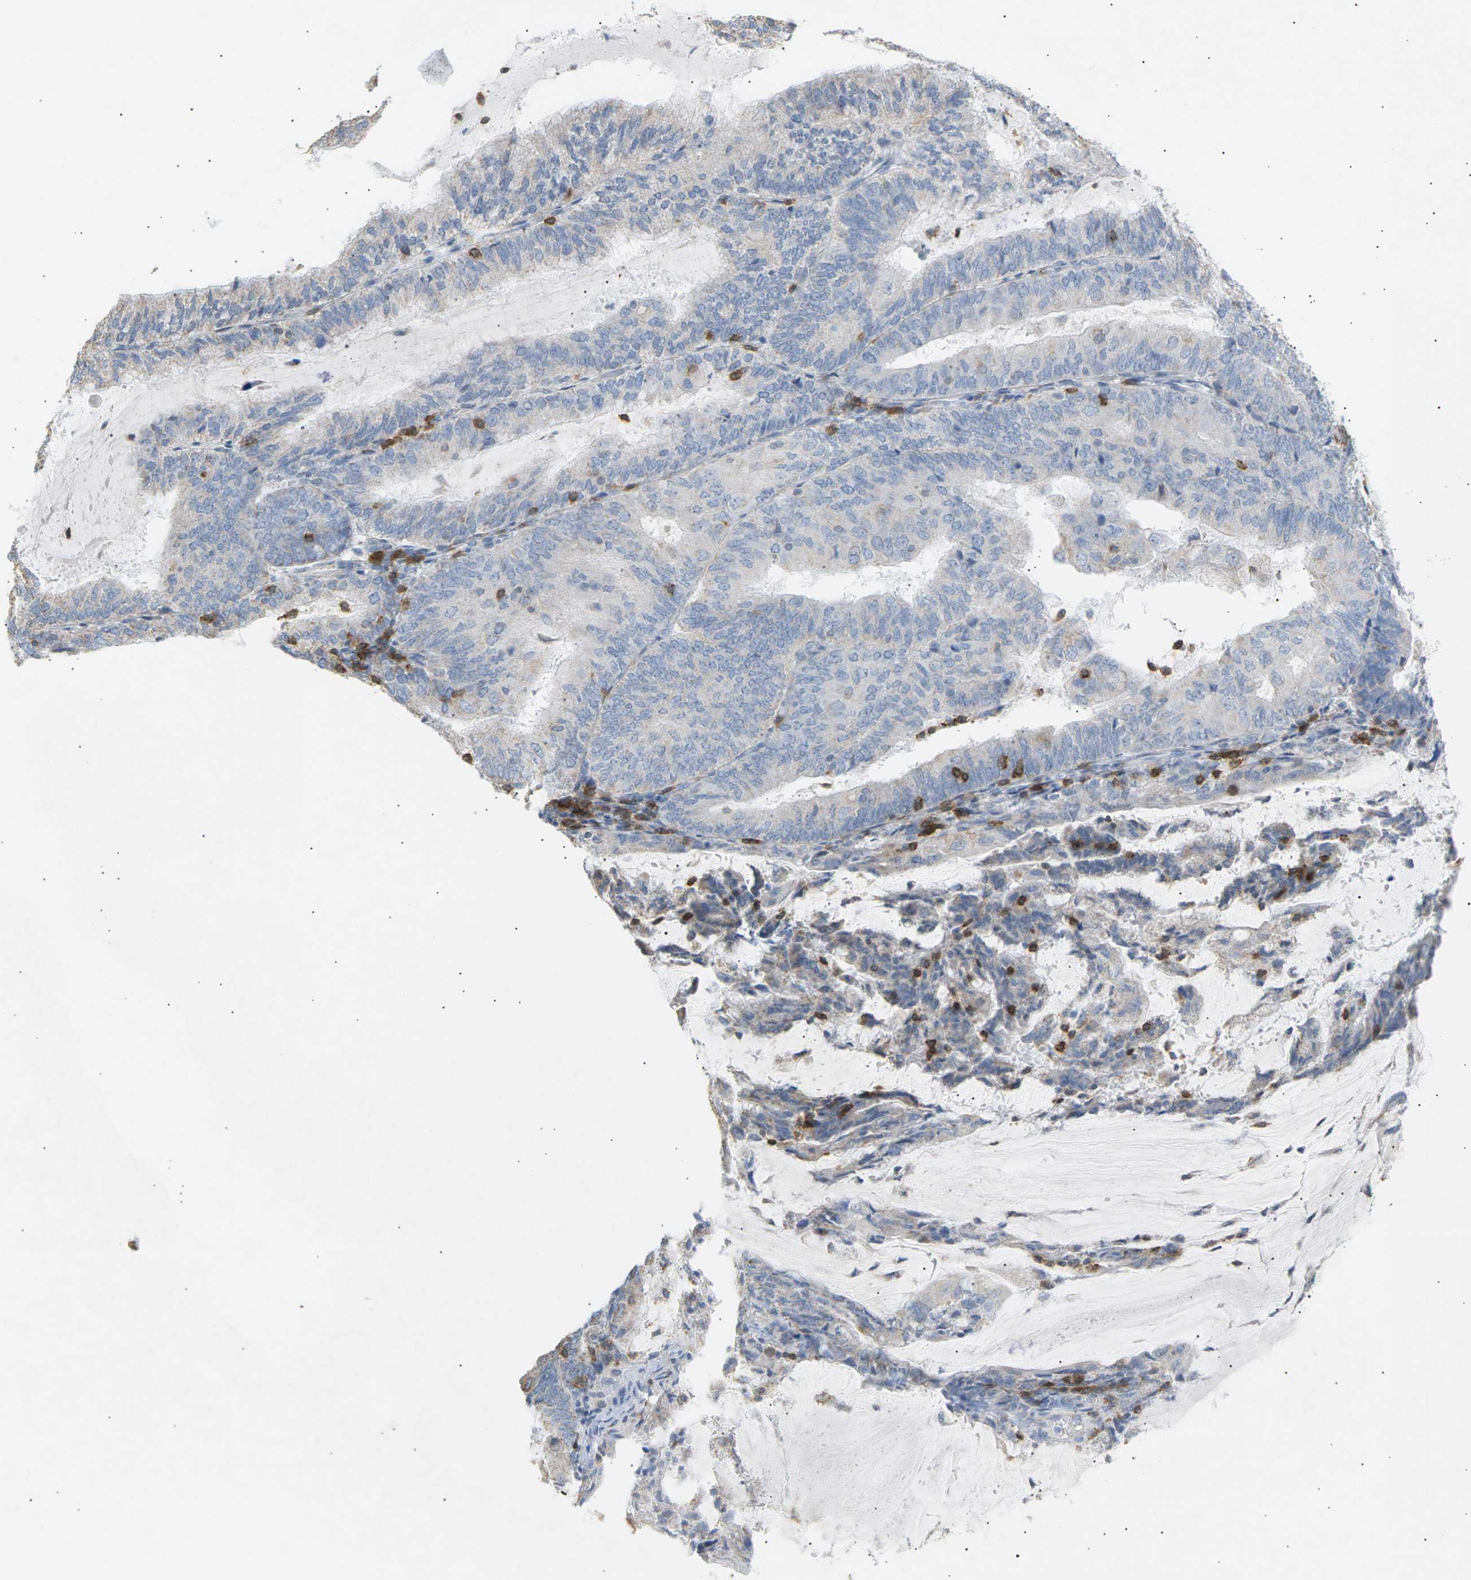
{"staining": {"intensity": "negative", "quantity": "none", "location": "none"}, "tissue": "endometrial cancer", "cell_type": "Tumor cells", "image_type": "cancer", "snomed": [{"axis": "morphology", "description": "Adenocarcinoma, NOS"}, {"axis": "topography", "description": "Endometrium"}], "caption": "This is an immunohistochemistry micrograph of human endometrial cancer (adenocarcinoma). There is no expression in tumor cells.", "gene": "LIME1", "patient": {"sex": "female", "age": 81}}